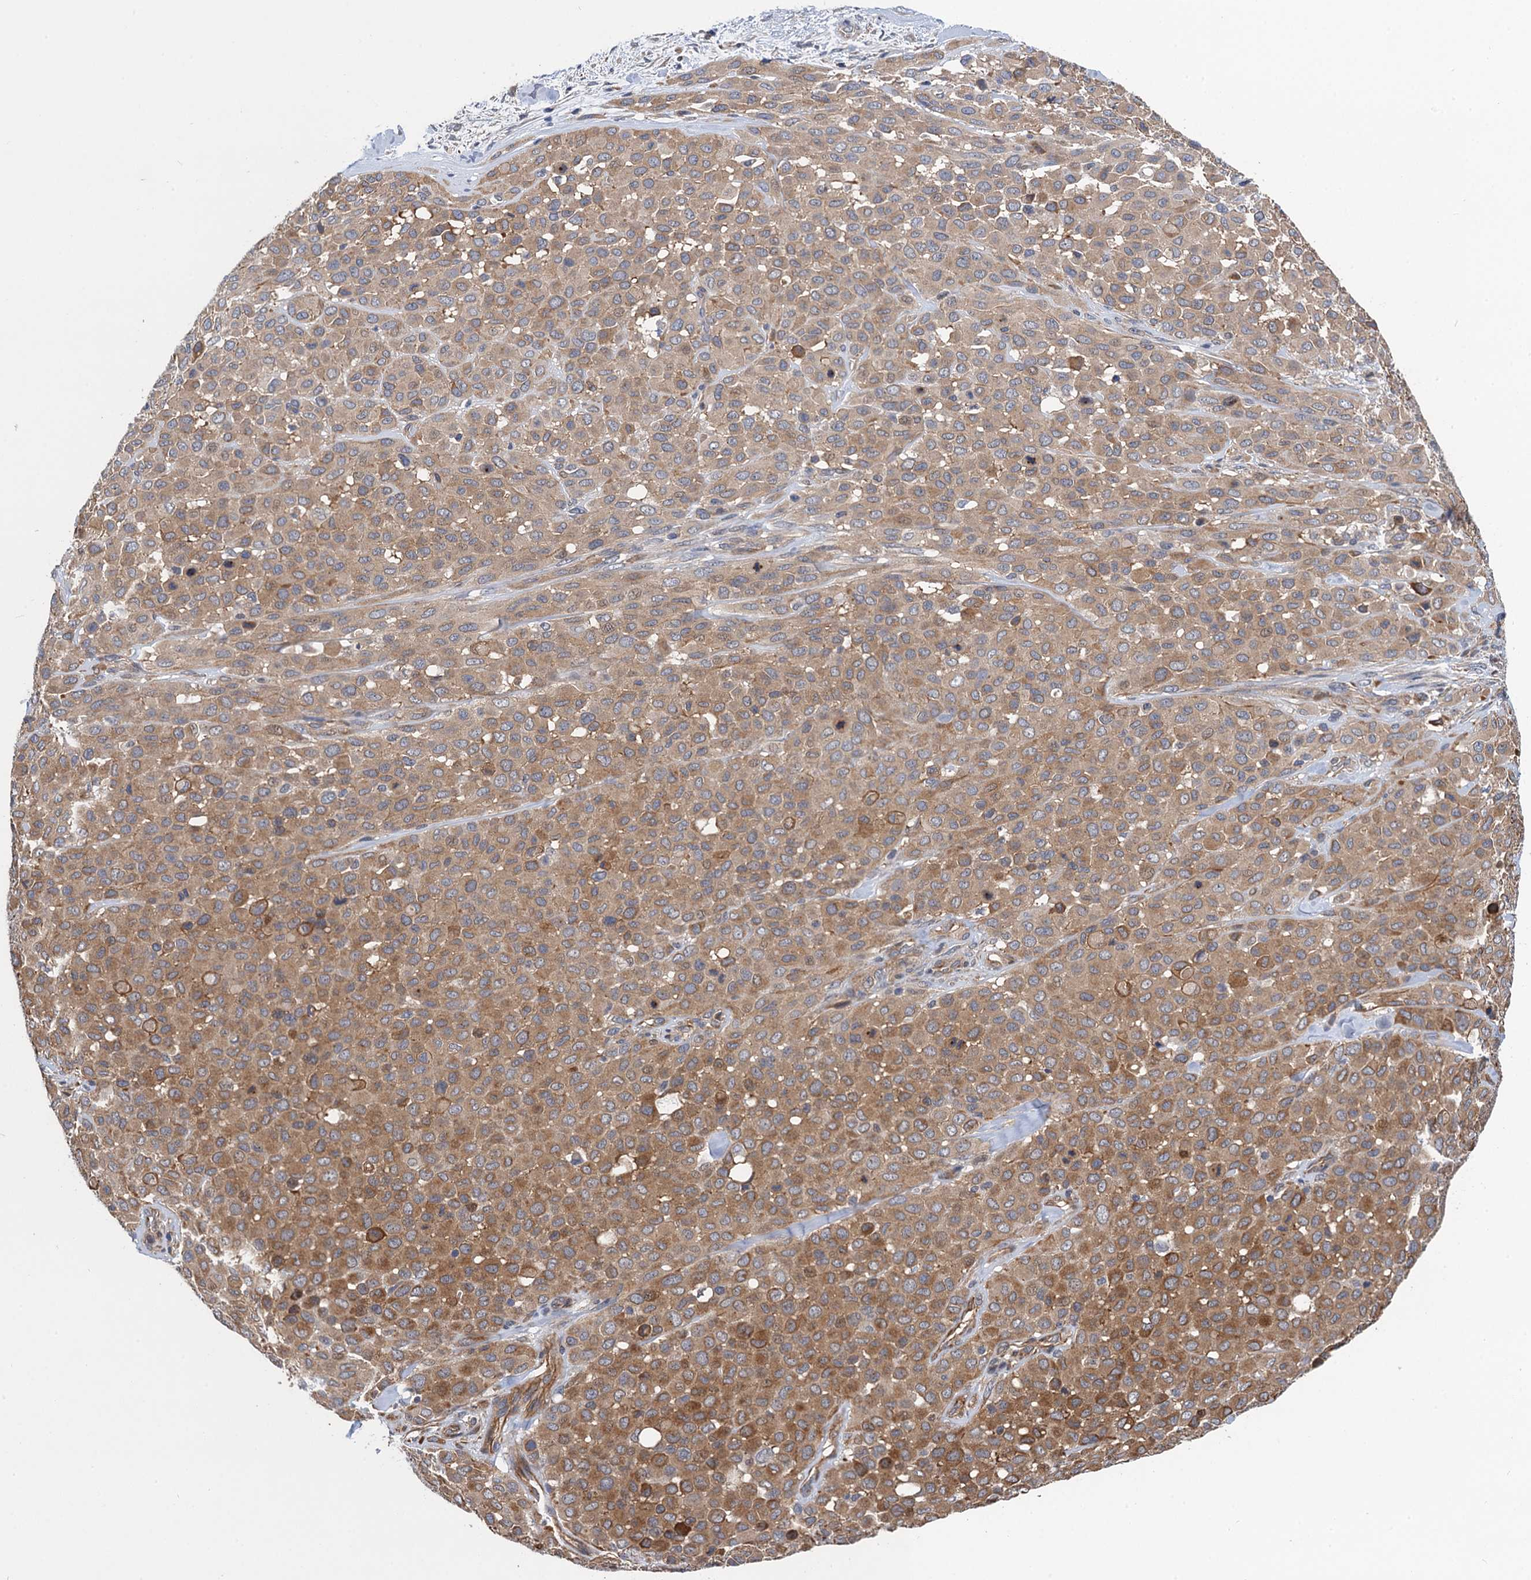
{"staining": {"intensity": "moderate", "quantity": ">75%", "location": "cytoplasmic/membranous"}, "tissue": "melanoma", "cell_type": "Tumor cells", "image_type": "cancer", "snomed": [{"axis": "morphology", "description": "Malignant melanoma, Metastatic site"}, {"axis": "topography", "description": "Skin"}], "caption": "A brown stain shows moderate cytoplasmic/membranous staining of a protein in malignant melanoma (metastatic site) tumor cells.", "gene": "PJA2", "patient": {"sex": "female", "age": 81}}